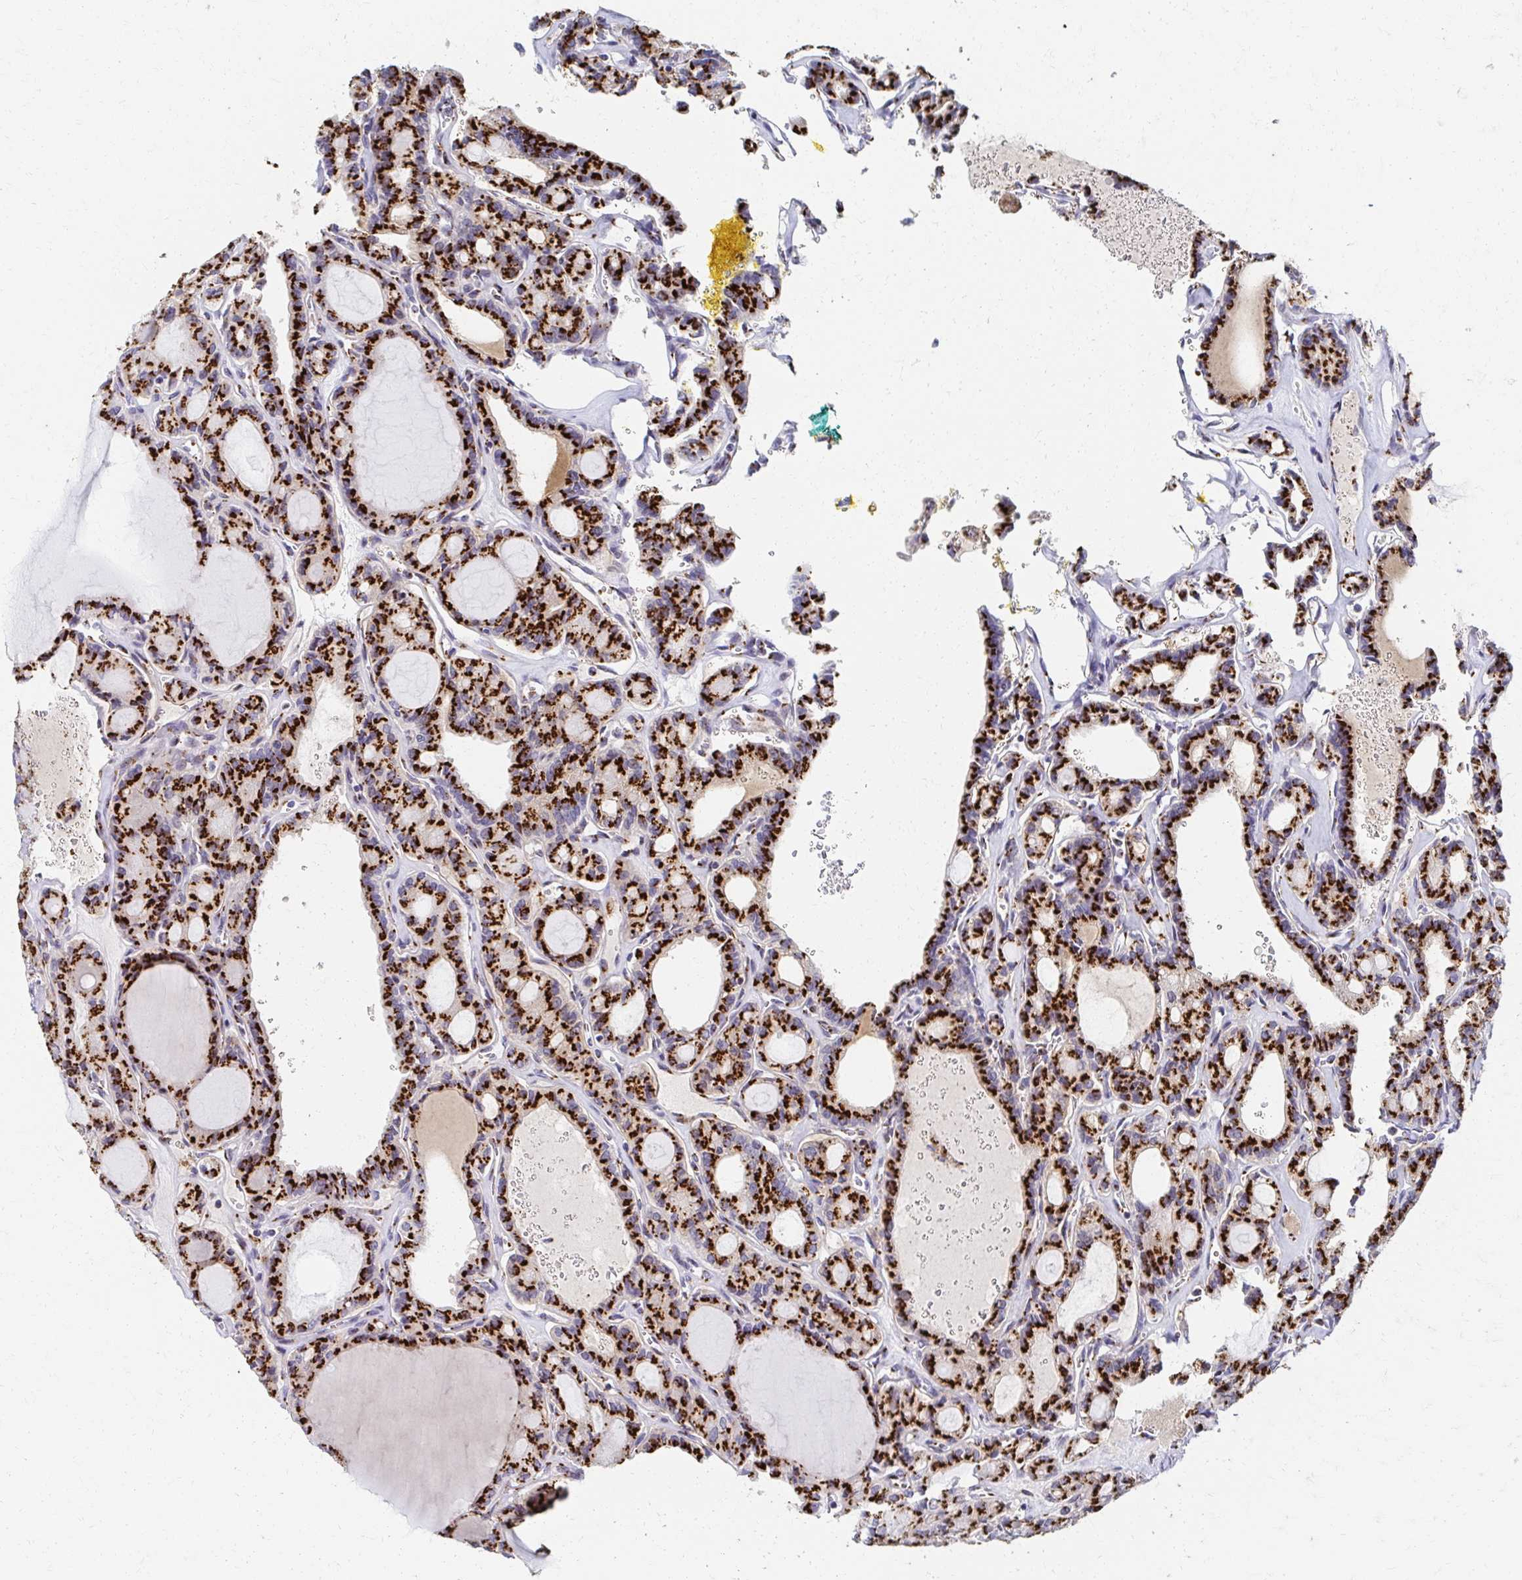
{"staining": {"intensity": "strong", "quantity": ">75%", "location": "cytoplasmic/membranous"}, "tissue": "thyroid cancer", "cell_type": "Tumor cells", "image_type": "cancer", "snomed": [{"axis": "morphology", "description": "Papillary adenocarcinoma, NOS"}, {"axis": "topography", "description": "Thyroid gland"}], "caption": "Protein staining shows strong cytoplasmic/membranous positivity in about >75% of tumor cells in thyroid cancer (papillary adenocarcinoma).", "gene": "TM9SF1", "patient": {"sex": "male", "age": 87}}